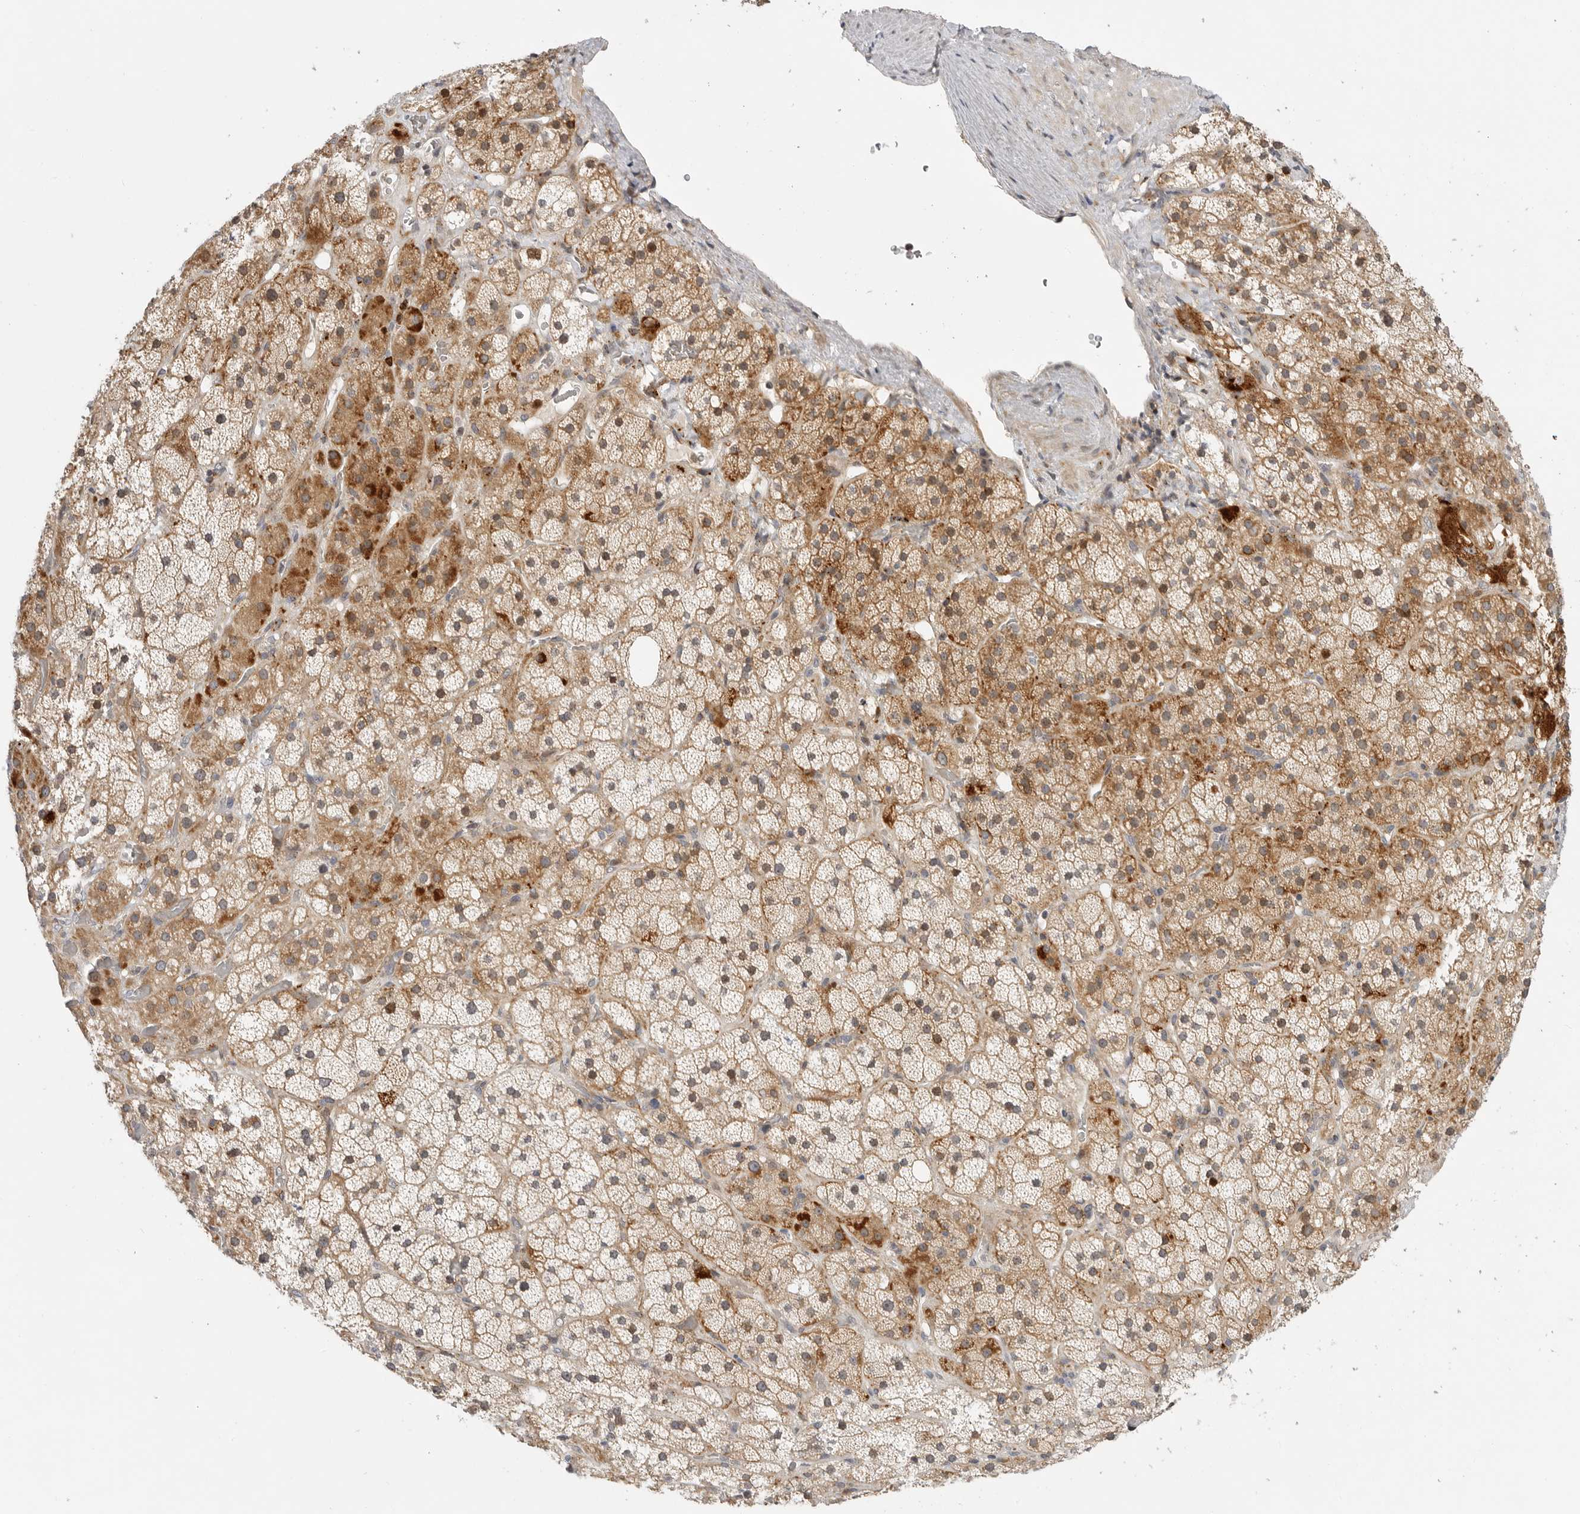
{"staining": {"intensity": "moderate", "quantity": ">75%", "location": "cytoplasmic/membranous"}, "tissue": "adrenal gland", "cell_type": "Glandular cells", "image_type": "normal", "snomed": [{"axis": "morphology", "description": "Normal tissue, NOS"}, {"axis": "topography", "description": "Adrenal gland"}], "caption": "Immunohistochemical staining of normal adrenal gland exhibits moderate cytoplasmic/membranous protein expression in about >75% of glandular cells. The staining was performed using DAB to visualize the protein expression in brown, while the nuclei were stained in blue with hematoxylin (Magnification: 20x).", "gene": "CSNK1G3", "patient": {"sex": "male", "age": 57}}